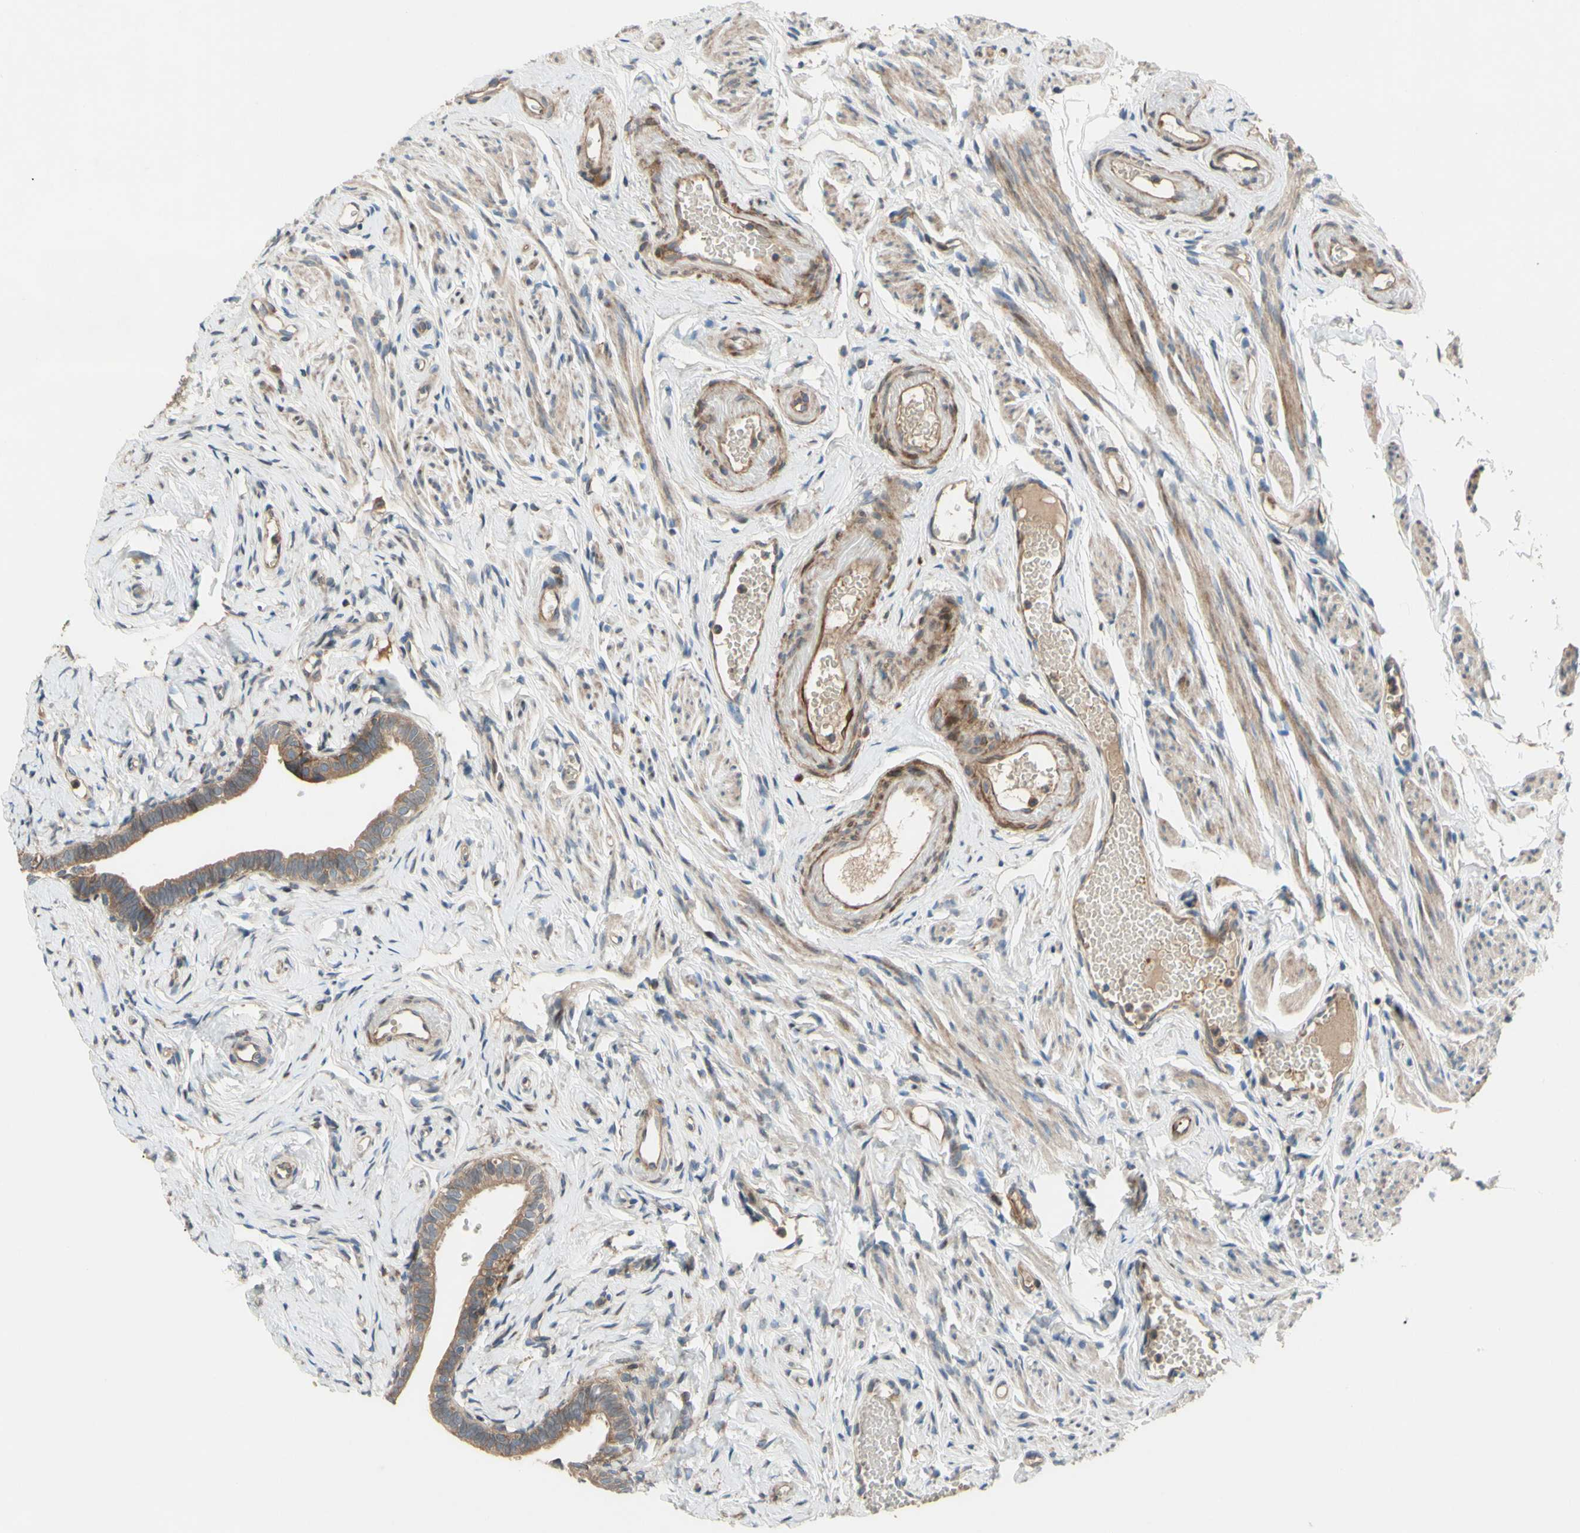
{"staining": {"intensity": "moderate", "quantity": ">75%", "location": "cytoplasmic/membranous"}, "tissue": "fallopian tube", "cell_type": "Glandular cells", "image_type": "normal", "snomed": [{"axis": "morphology", "description": "Normal tissue, NOS"}, {"axis": "topography", "description": "Fallopian tube"}], "caption": "Immunohistochemical staining of benign fallopian tube shows >75% levels of moderate cytoplasmic/membranous protein staining in about >75% of glandular cells. The staining was performed using DAB (3,3'-diaminobenzidine), with brown indicating positive protein expression. Nuclei are stained blue with hematoxylin.", "gene": "SPTLC1", "patient": {"sex": "female", "age": 71}}